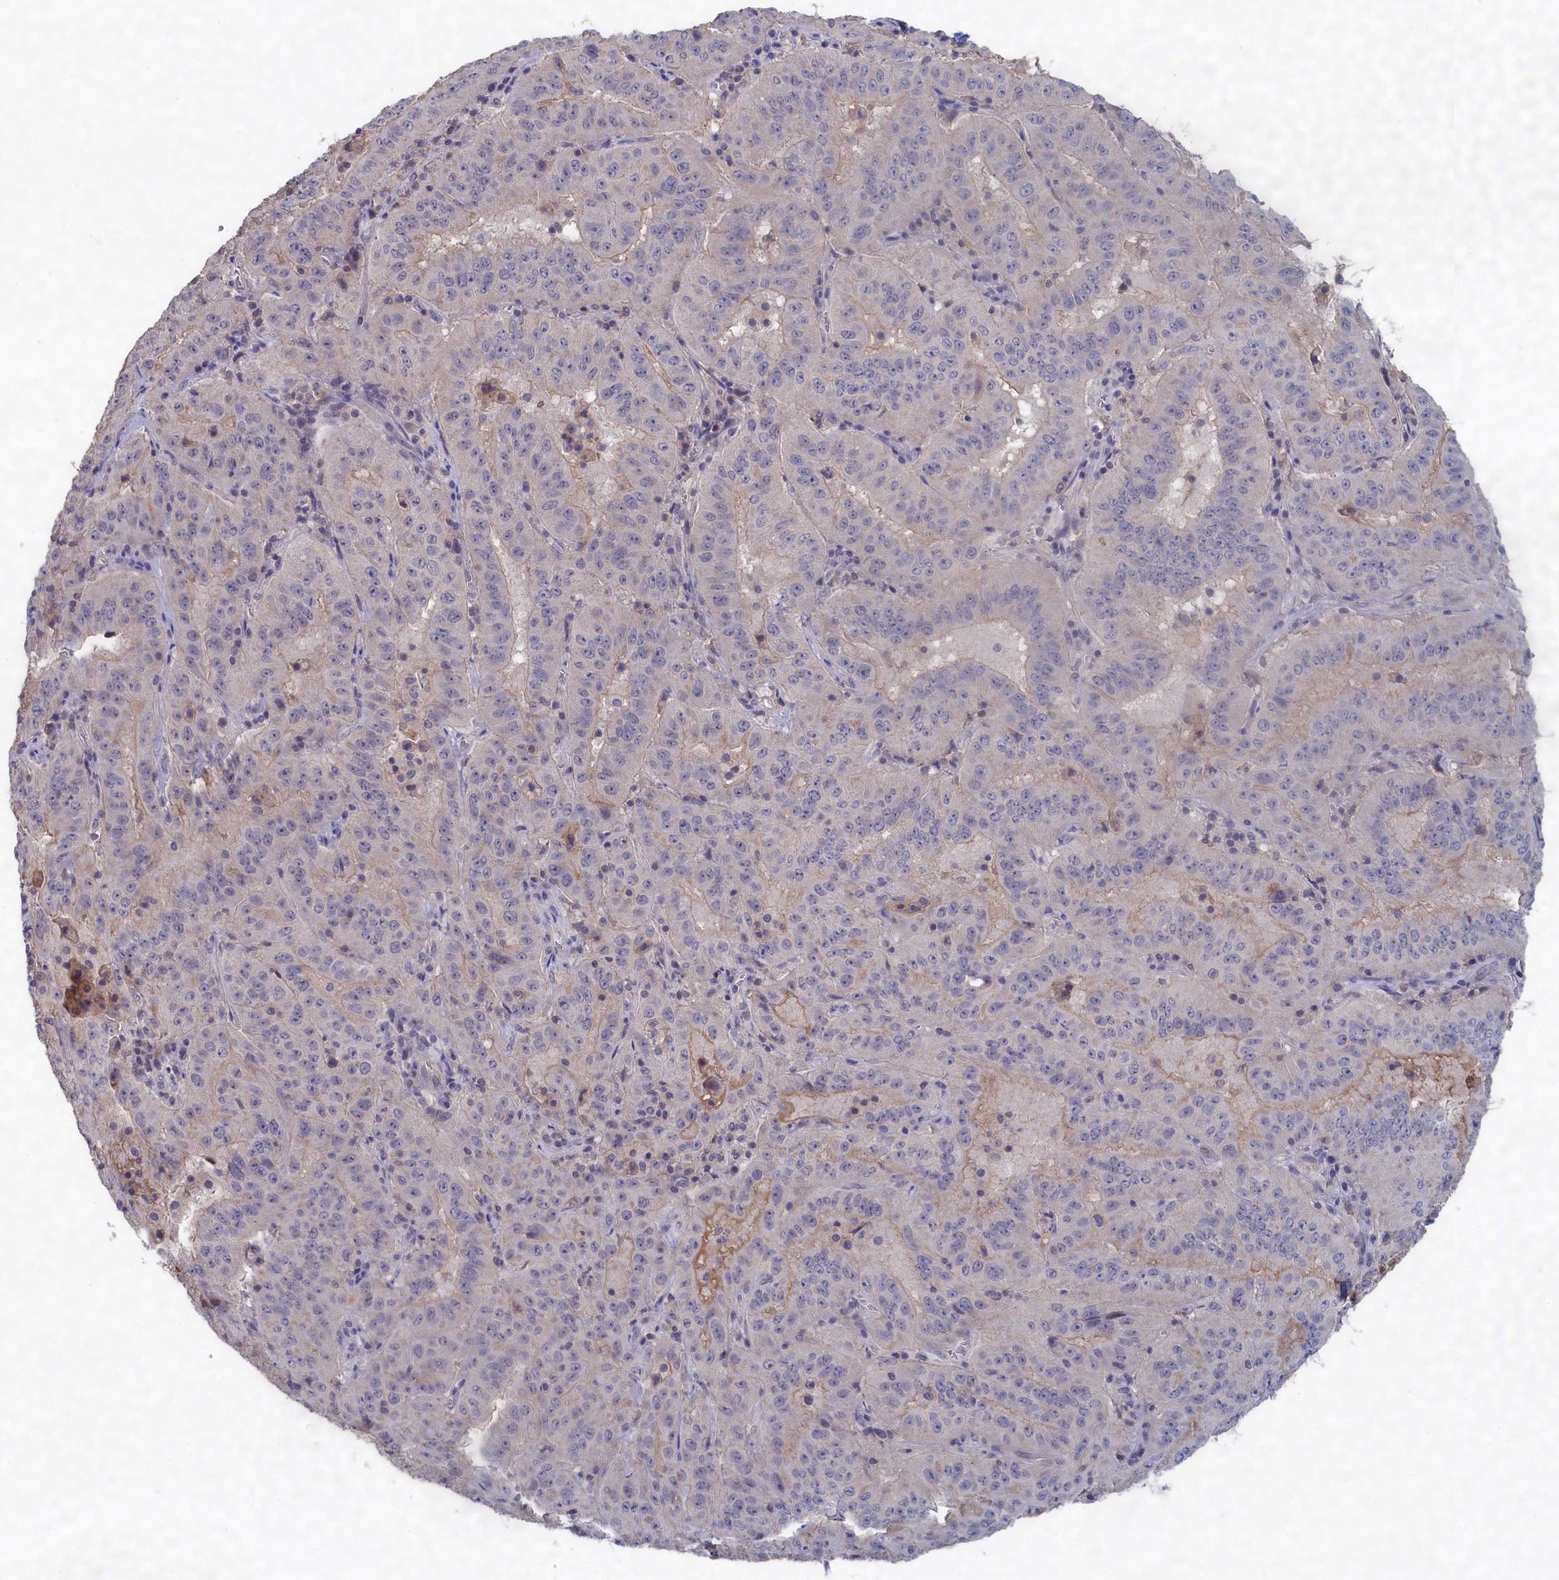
{"staining": {"intensity": "weak", "quantity": "<25%", "location": "cytoplasmic/membranous"}, "tissue": "pancreatic cancer", "cell_type": "Tumor cells", "image_type": "cancer", "snomed": [{"axis": "morphology", "description": "Adenocarcinoma, NOS"}, {"axis": "topography", "description": "Pancreas"}], "caption": "This is an immunohistochemistry (IHC) micrograph of human pancreatic cancer (adenocarcinoma). There is no expression in tumor cells.", "gene": "CELF5", "patient": {"sex": "male", "age": 63}}